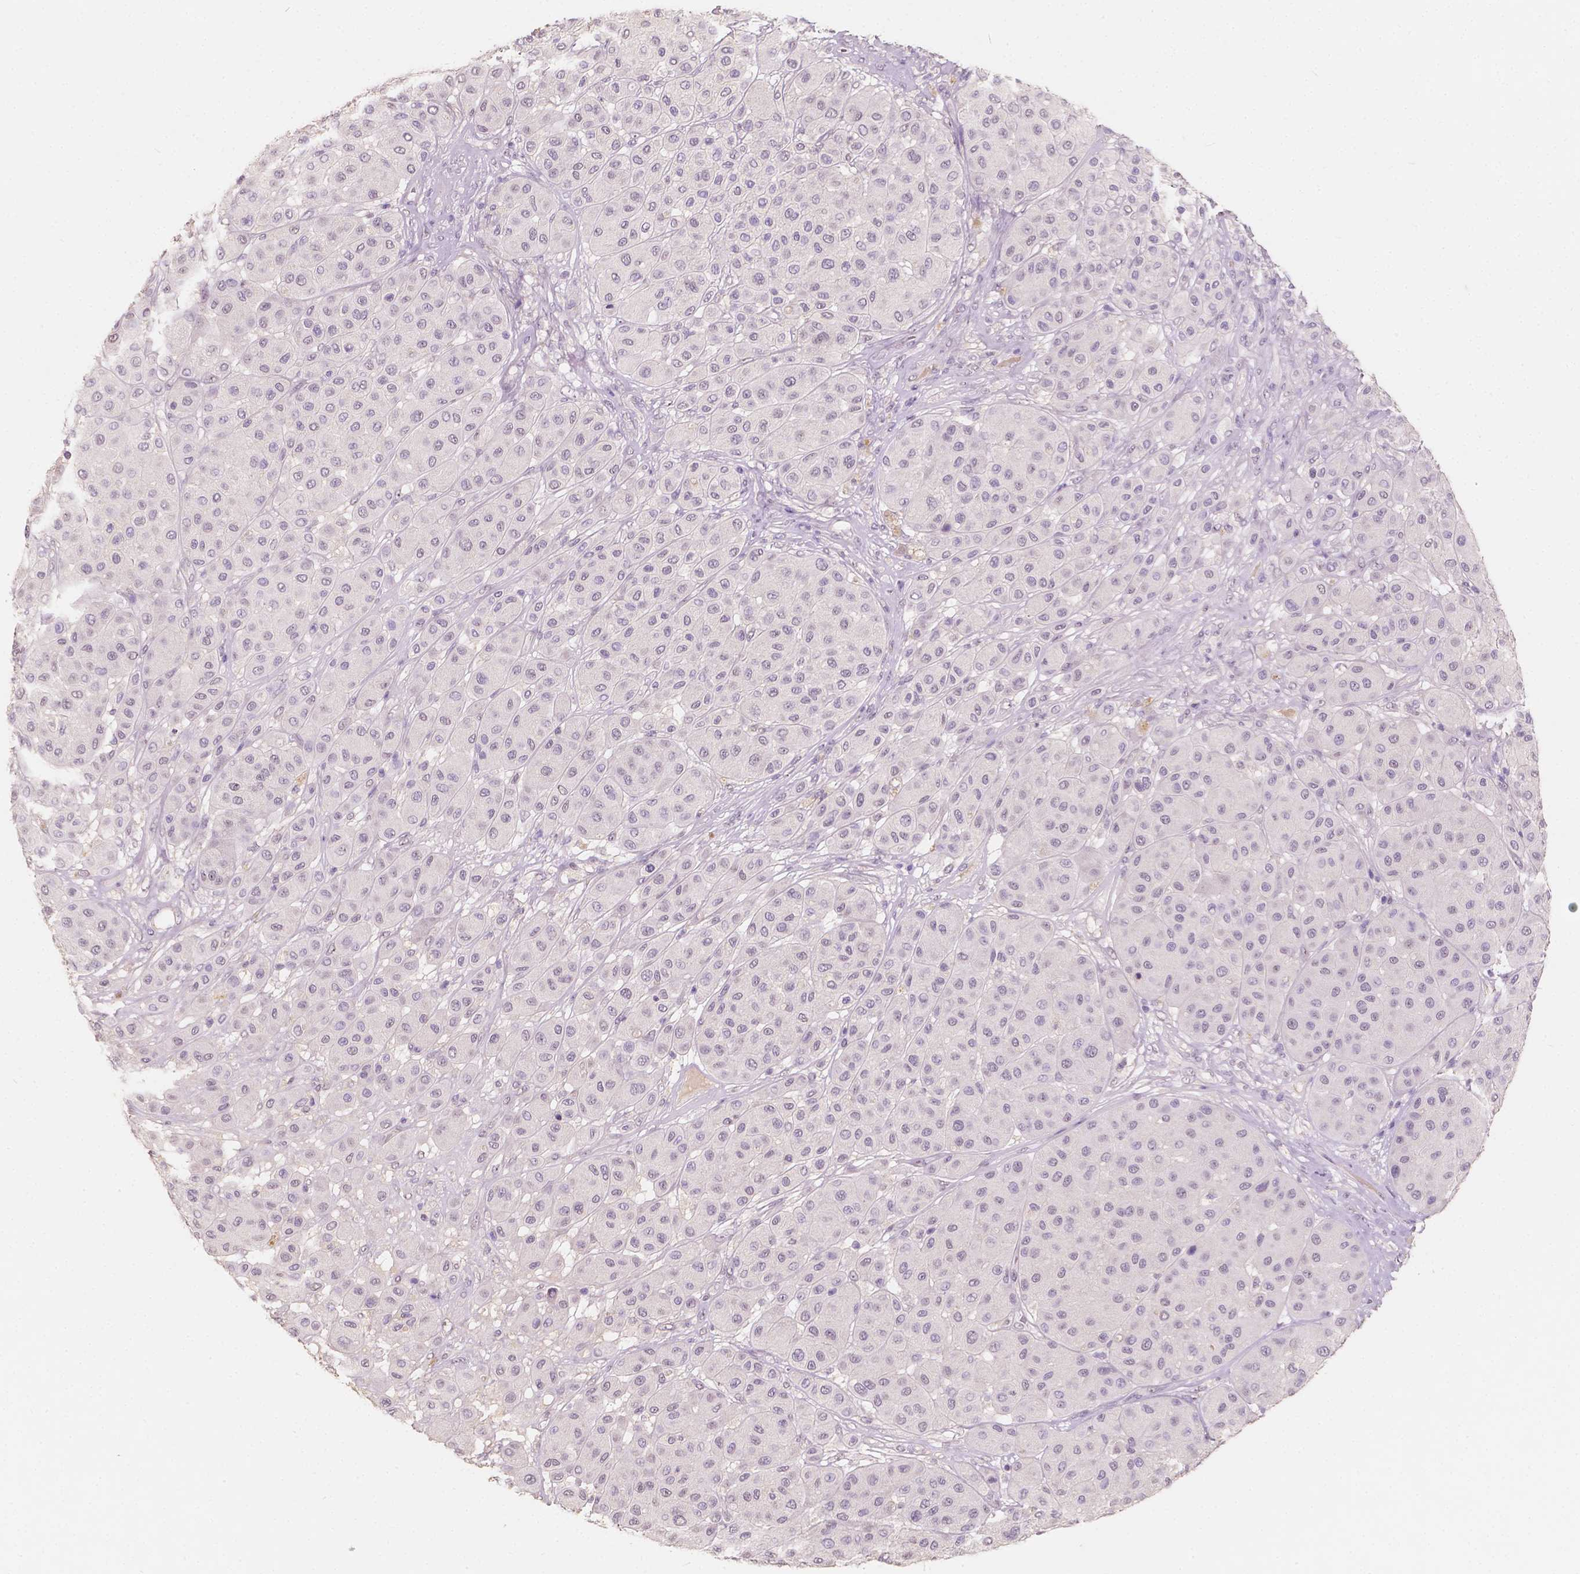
{"staining": {"intensity": "negative", "quantity": "none", "location": "none"}, "tissue": "melanoma", "cell_type": "Tumor cells", "image_type": "cancer", "snomed": [{"axis": "morphology", "description": "Malignant melanoma, Metastatic site"}, {"axis": "topography", "description": "Smooth muscle"}], "caption": "The image demonstrates no staining of tumor cells in melanoma.", "gene": "SOX15", "patient": {"sex": "male", "age": 41}}